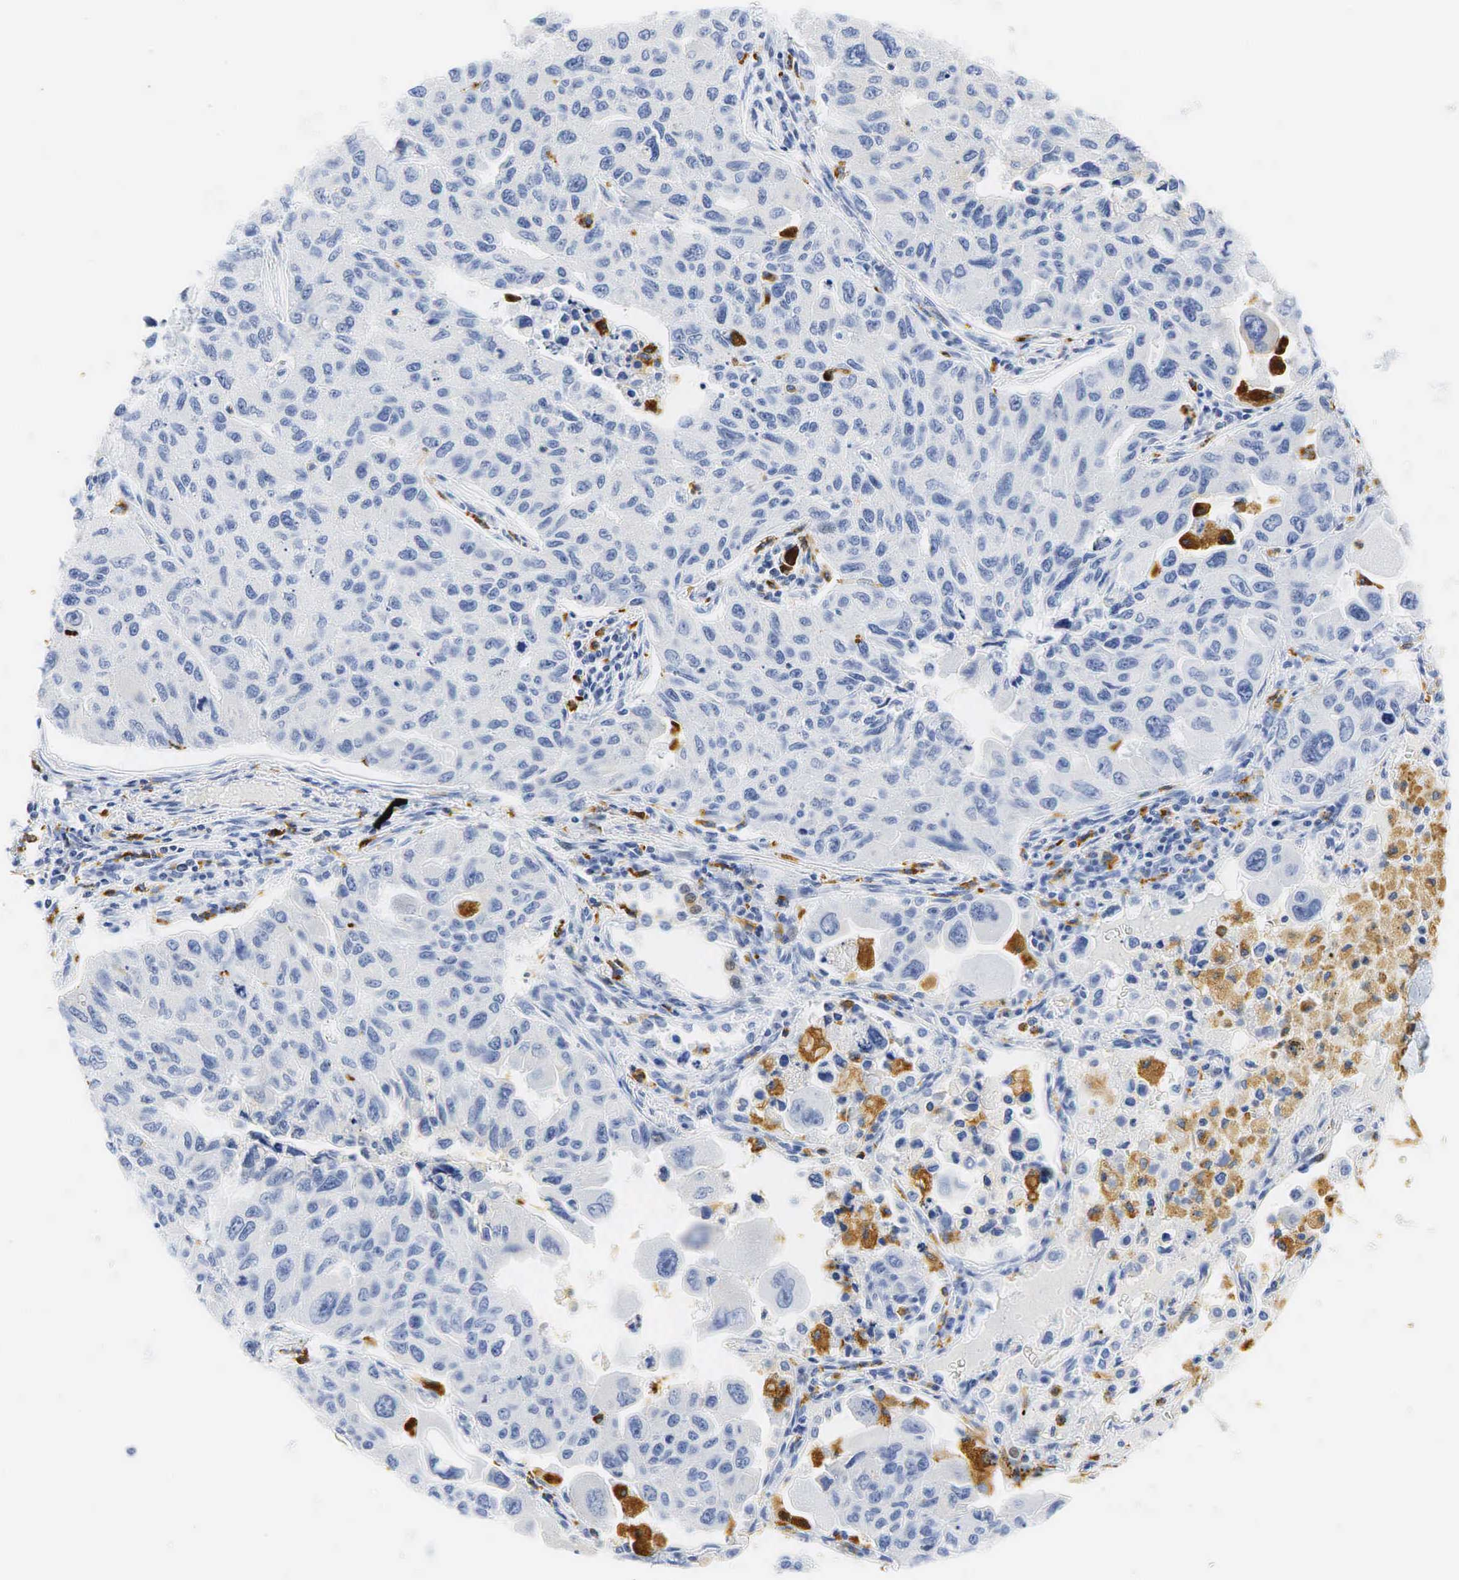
{"staining": {"intensity": "negative", "quantity": "none", "location": "none"}, "tissue": "lung cancer", "cell_type": "Tumor cells", "image_type": "cancer", "snomed": [{"axis": "morphology", "description": "Adenocarcinoma, NOS"}, {"axis": "topography", "description": "Lung"}], "caption": "DAB (3,3'-diaminobenzidine) immunohistochemical staining of human adenocarcinoma (lung) exhibits no significant positivity in tumor cells.", "gene": "CD68", "patient": {"sex": "male", "age": 64}}